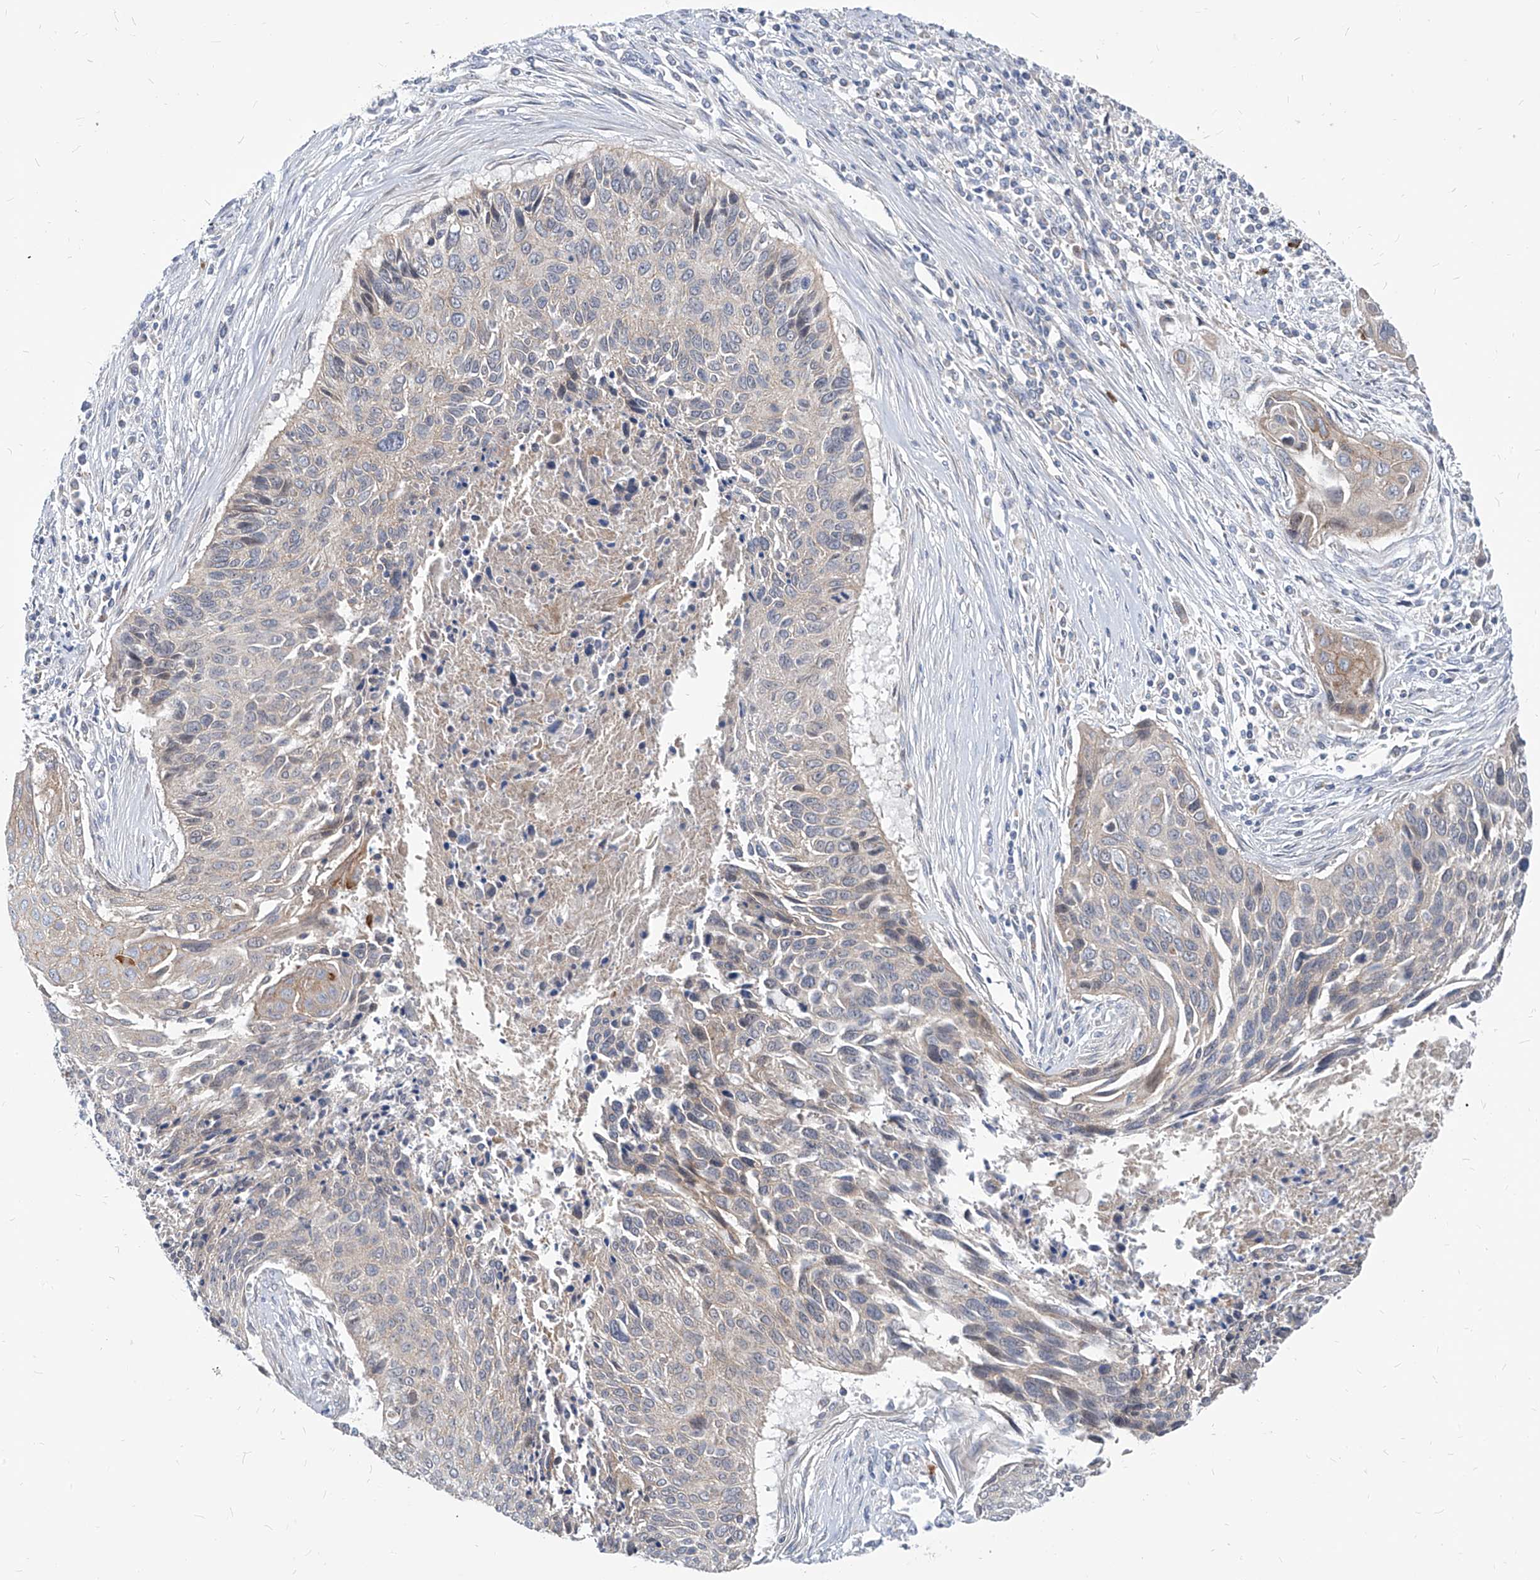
{"staining": {"intensity": "weak", "quantity": "<25%", "location": "cytoplasmic/membranous"}, "tissue": "cervical cancer", "cell_type": "Tumor cells", "image_type": "cancer", "snomed": [{"axis": "morphology", "description": "Squamous cell carcinoma, NOS"}, {"axis": "topography", "description": "Cervix"}], "caption": "There is no significant expression in tumor cells of cervical cancer (squamous cell carcinoma).", "gene": "AGPS", "patient": {"sex": "female", "age": 55}}